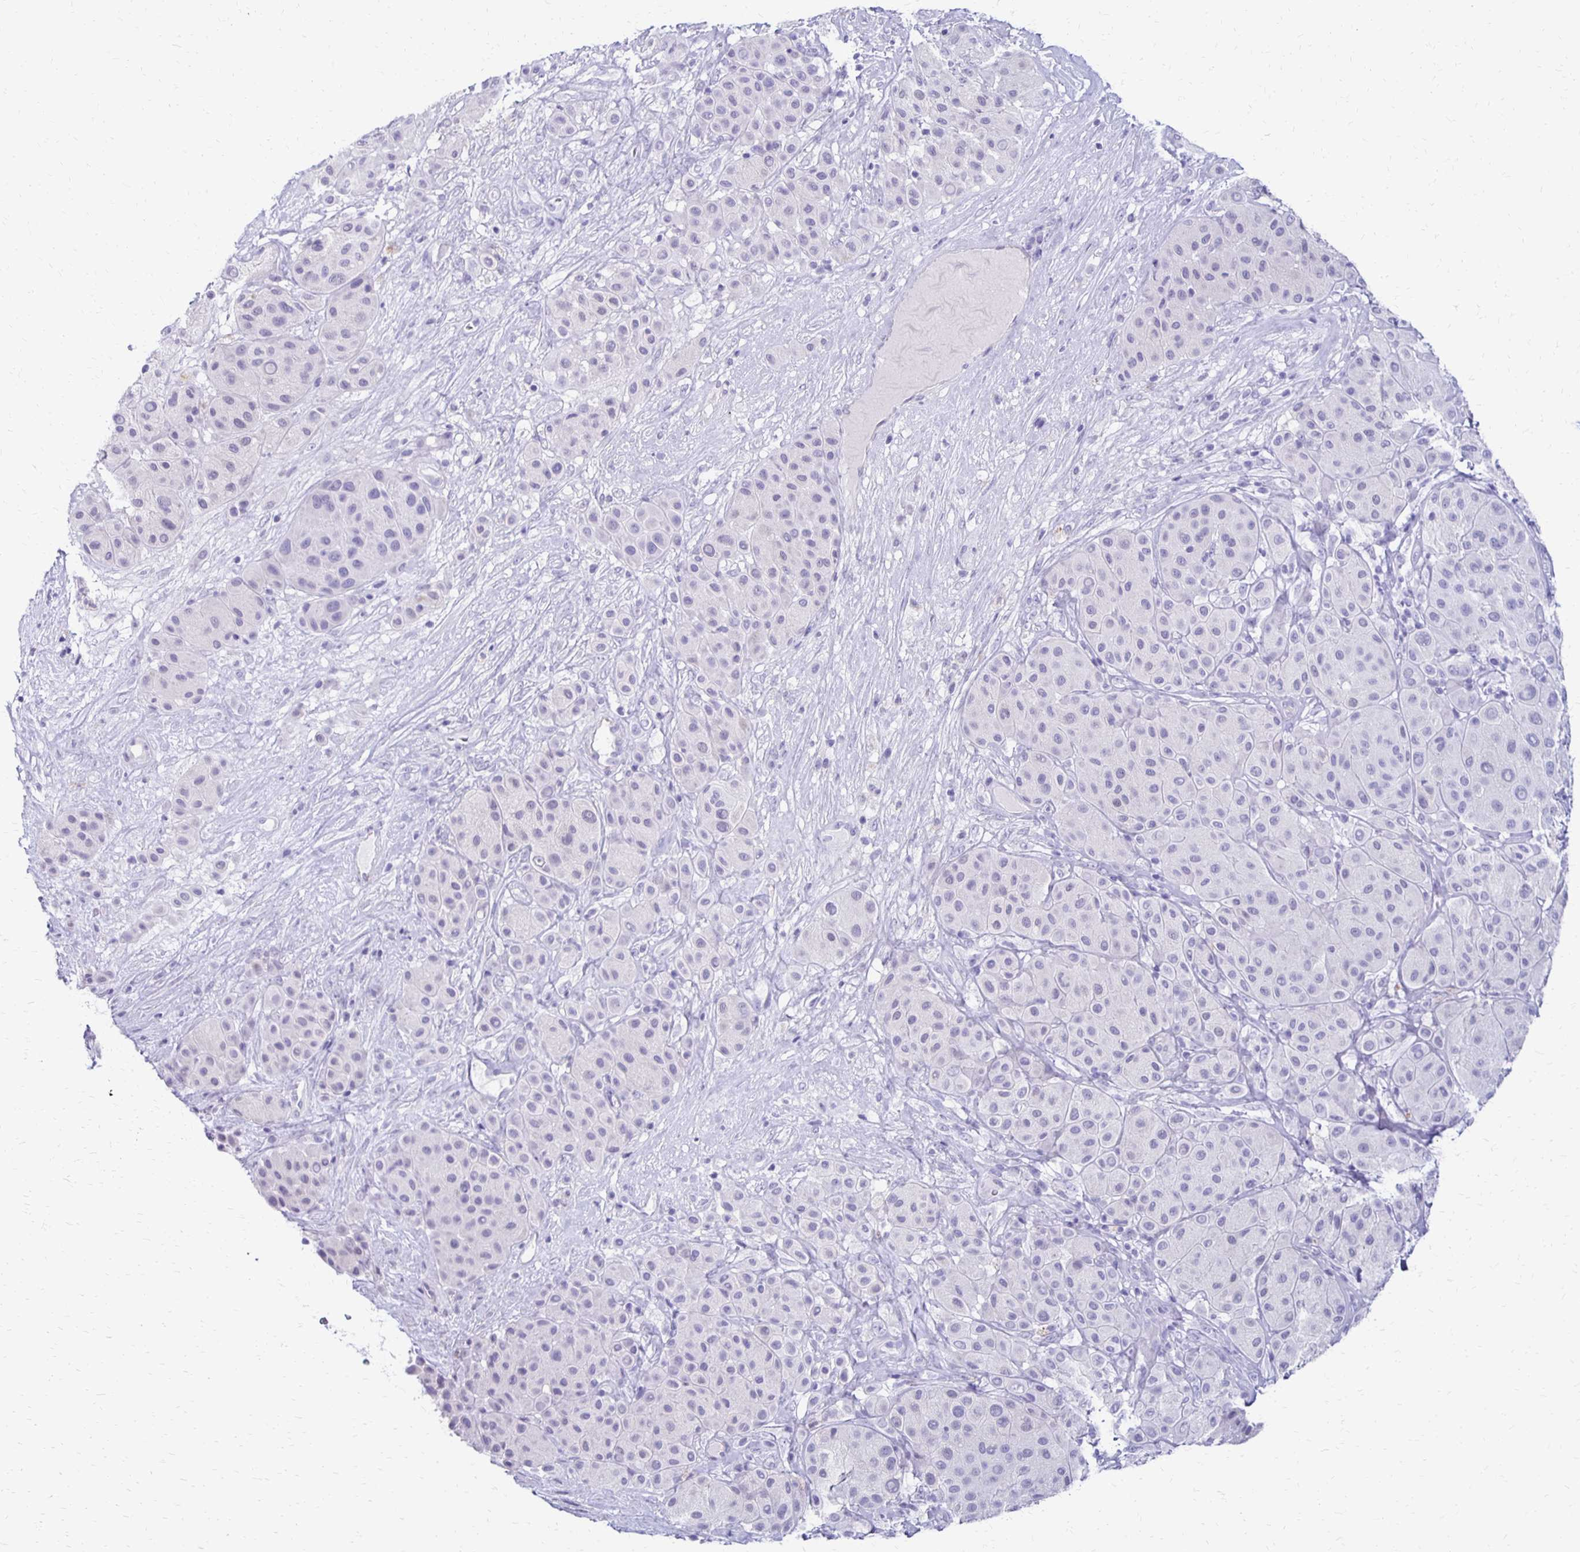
{"staining": {"intensity": "negative", "quantity": "none", "location": "none"}, "tissue": "melanoma", "cell_type": "Tumor cells", "image_type": "cancer", "snomed": [{"axis": "morphology", "description": "Malignant melanoma, Metastatic site"}, {"axis": "topography", "description": "Smooth muscle"}], "caption": "This is an immunohistochemistry (IHC) photomicrograph of melanoma. There is no staining in tumor cells.", "gene": "RYR1", "patient": {"sex": "male", "age": 41}}